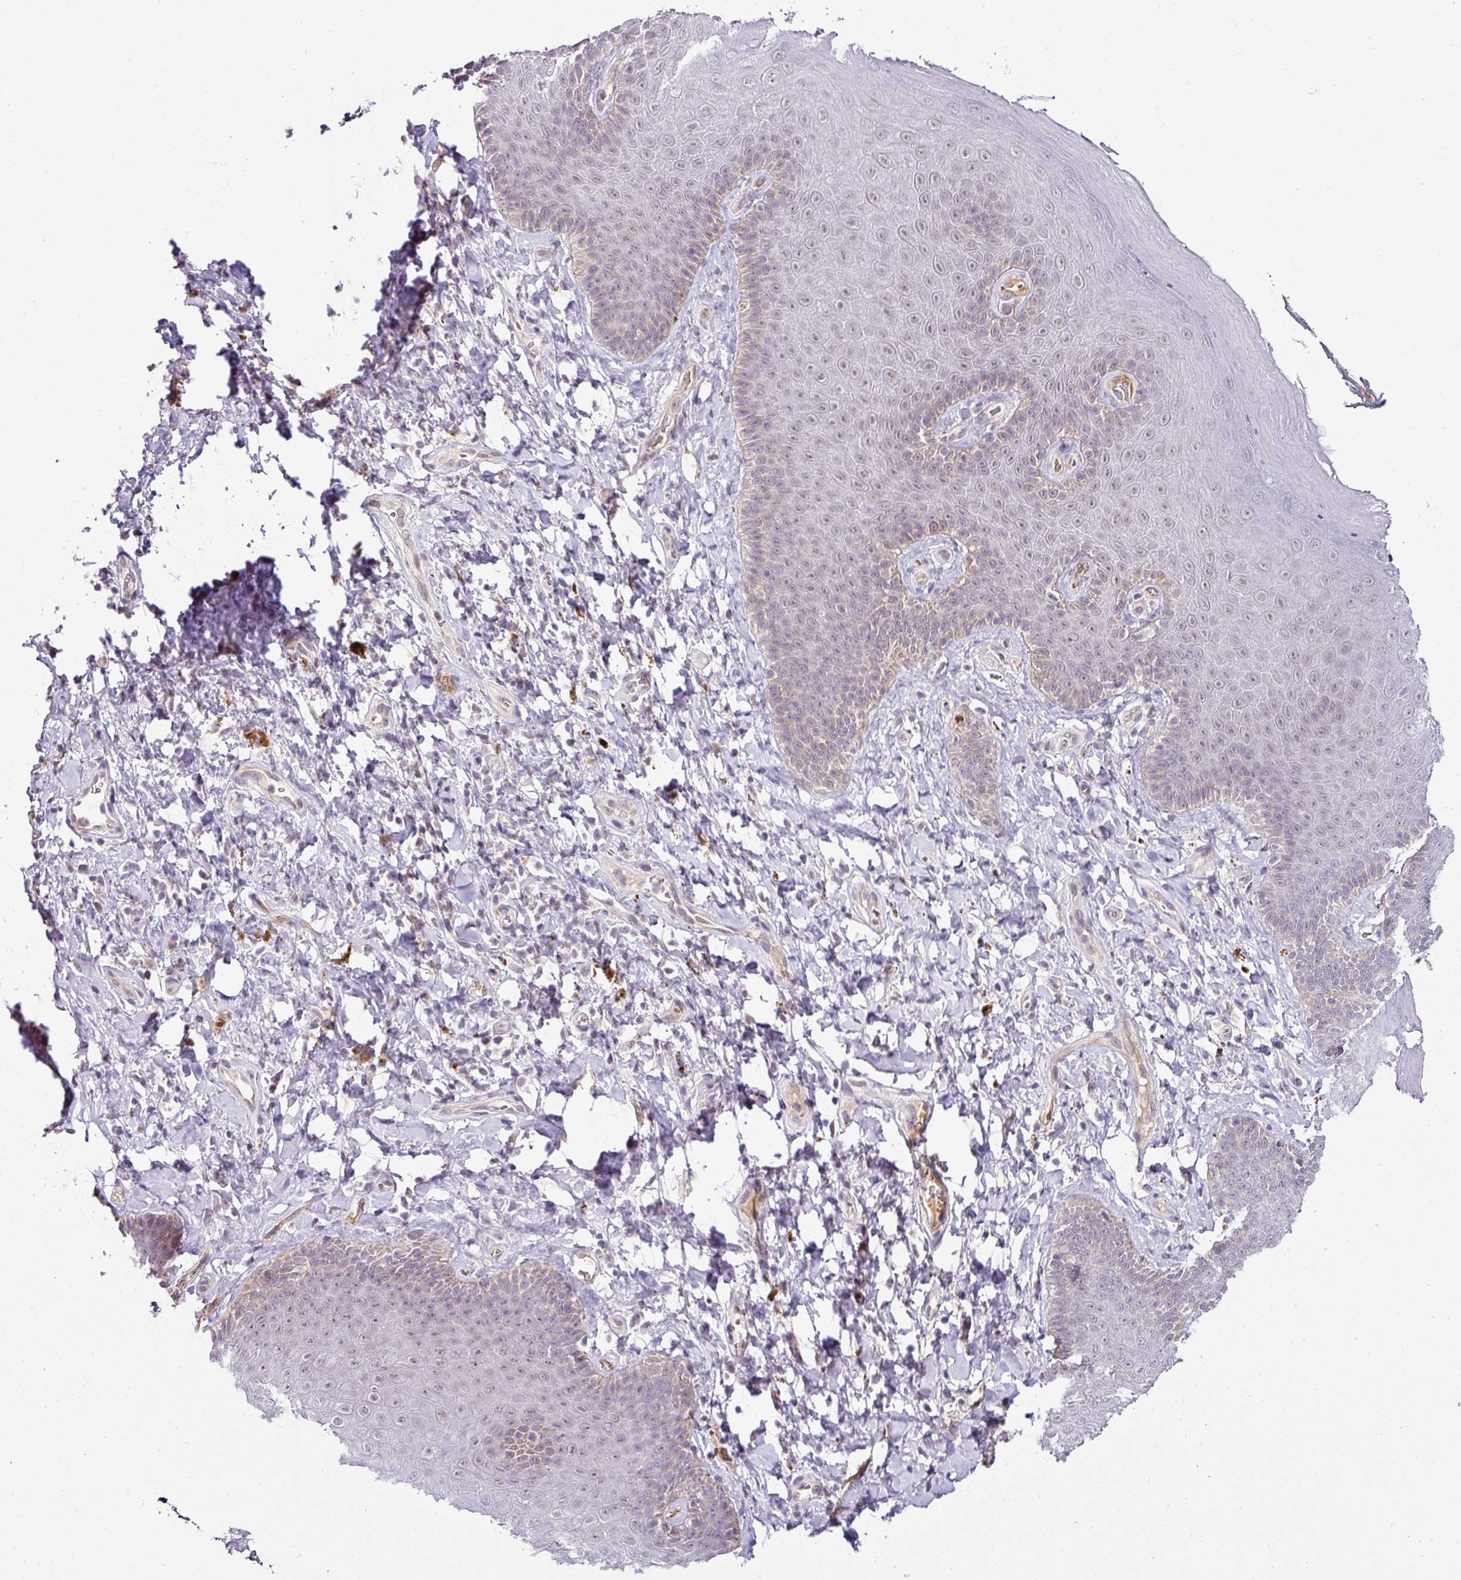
{"staining": {"intensity": "negative", "quantity": "none", "location": "none"}, "tissue": "skin", "cell_type": "Epidermal cells", "image_type": "normal", "snomed": [{"axis": "morphology", "description": "Normal tissue, NOS"}, {"axis": "topography", "description": "Anal"}, {"axis": "topography", "description": "Peripheral nerve tissue"}], "caption": "This is a micrograph of immunohistochemistry (IHC) staining of unremarkable skin, which shows no staining in epidermal cells.", "gene": "NAPSA", "patient": {"sex": "male", "age": 53}}